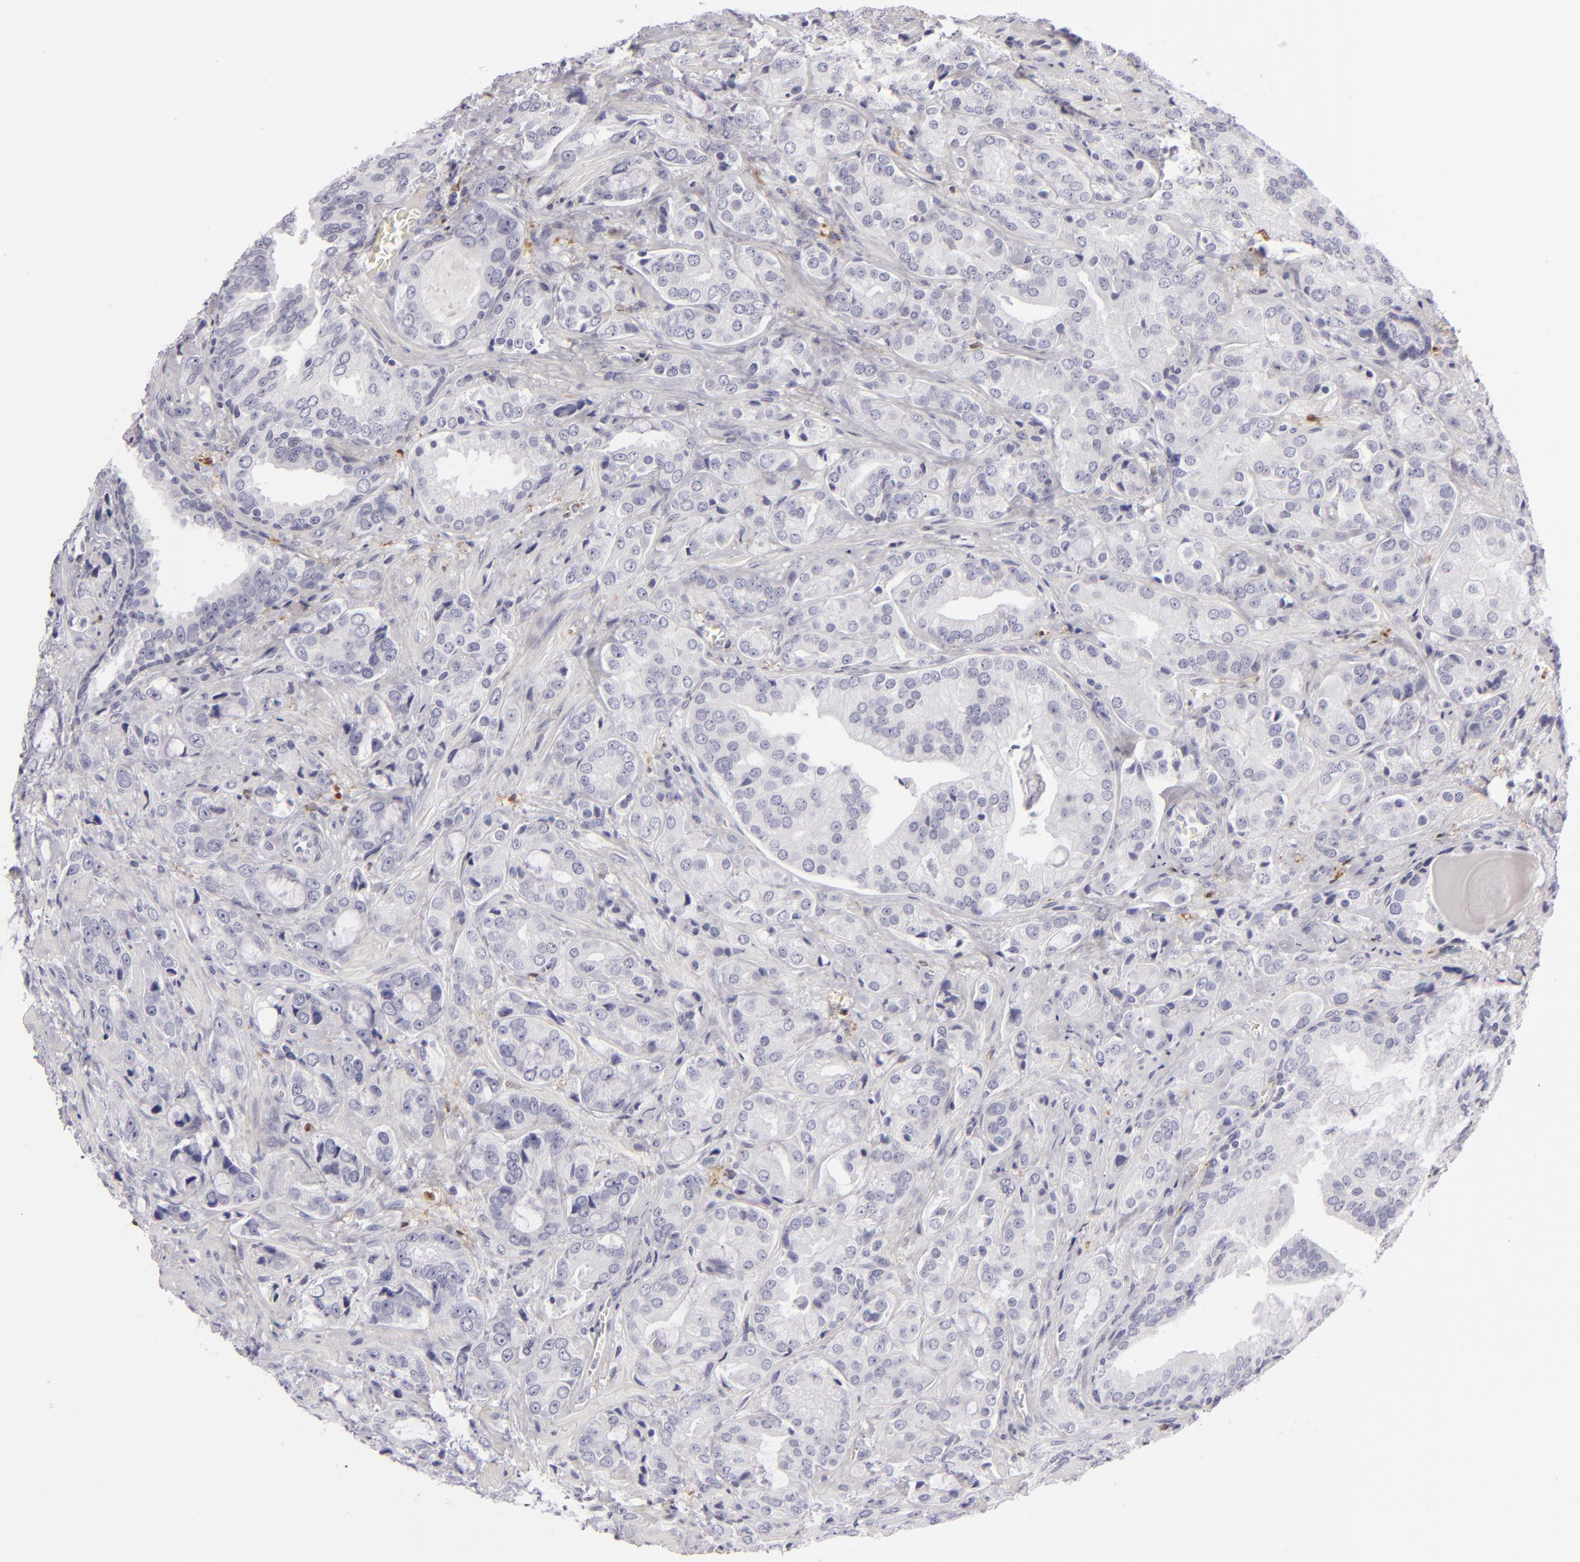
{"staining": {"intensity": "negative", "quantity": "none", "location": "none"}, "tissue": "prostate cancer", "cell_type": "Tumor cells", "image_type": "cancer", "snomed": [{"axis": "morphology", "description": "Adenocarcinoma, Medium grade"}, {"axis": "topography", "description": "Prostate"}], "caption": "Tumor cells show no significant protein staining in prostate cancer (medium-grade adenocarcinoma). (DAB IHC with hematoxylin counter stain).", "gene": "F13A1", "patient": {"sex": "male", "age": 70}}